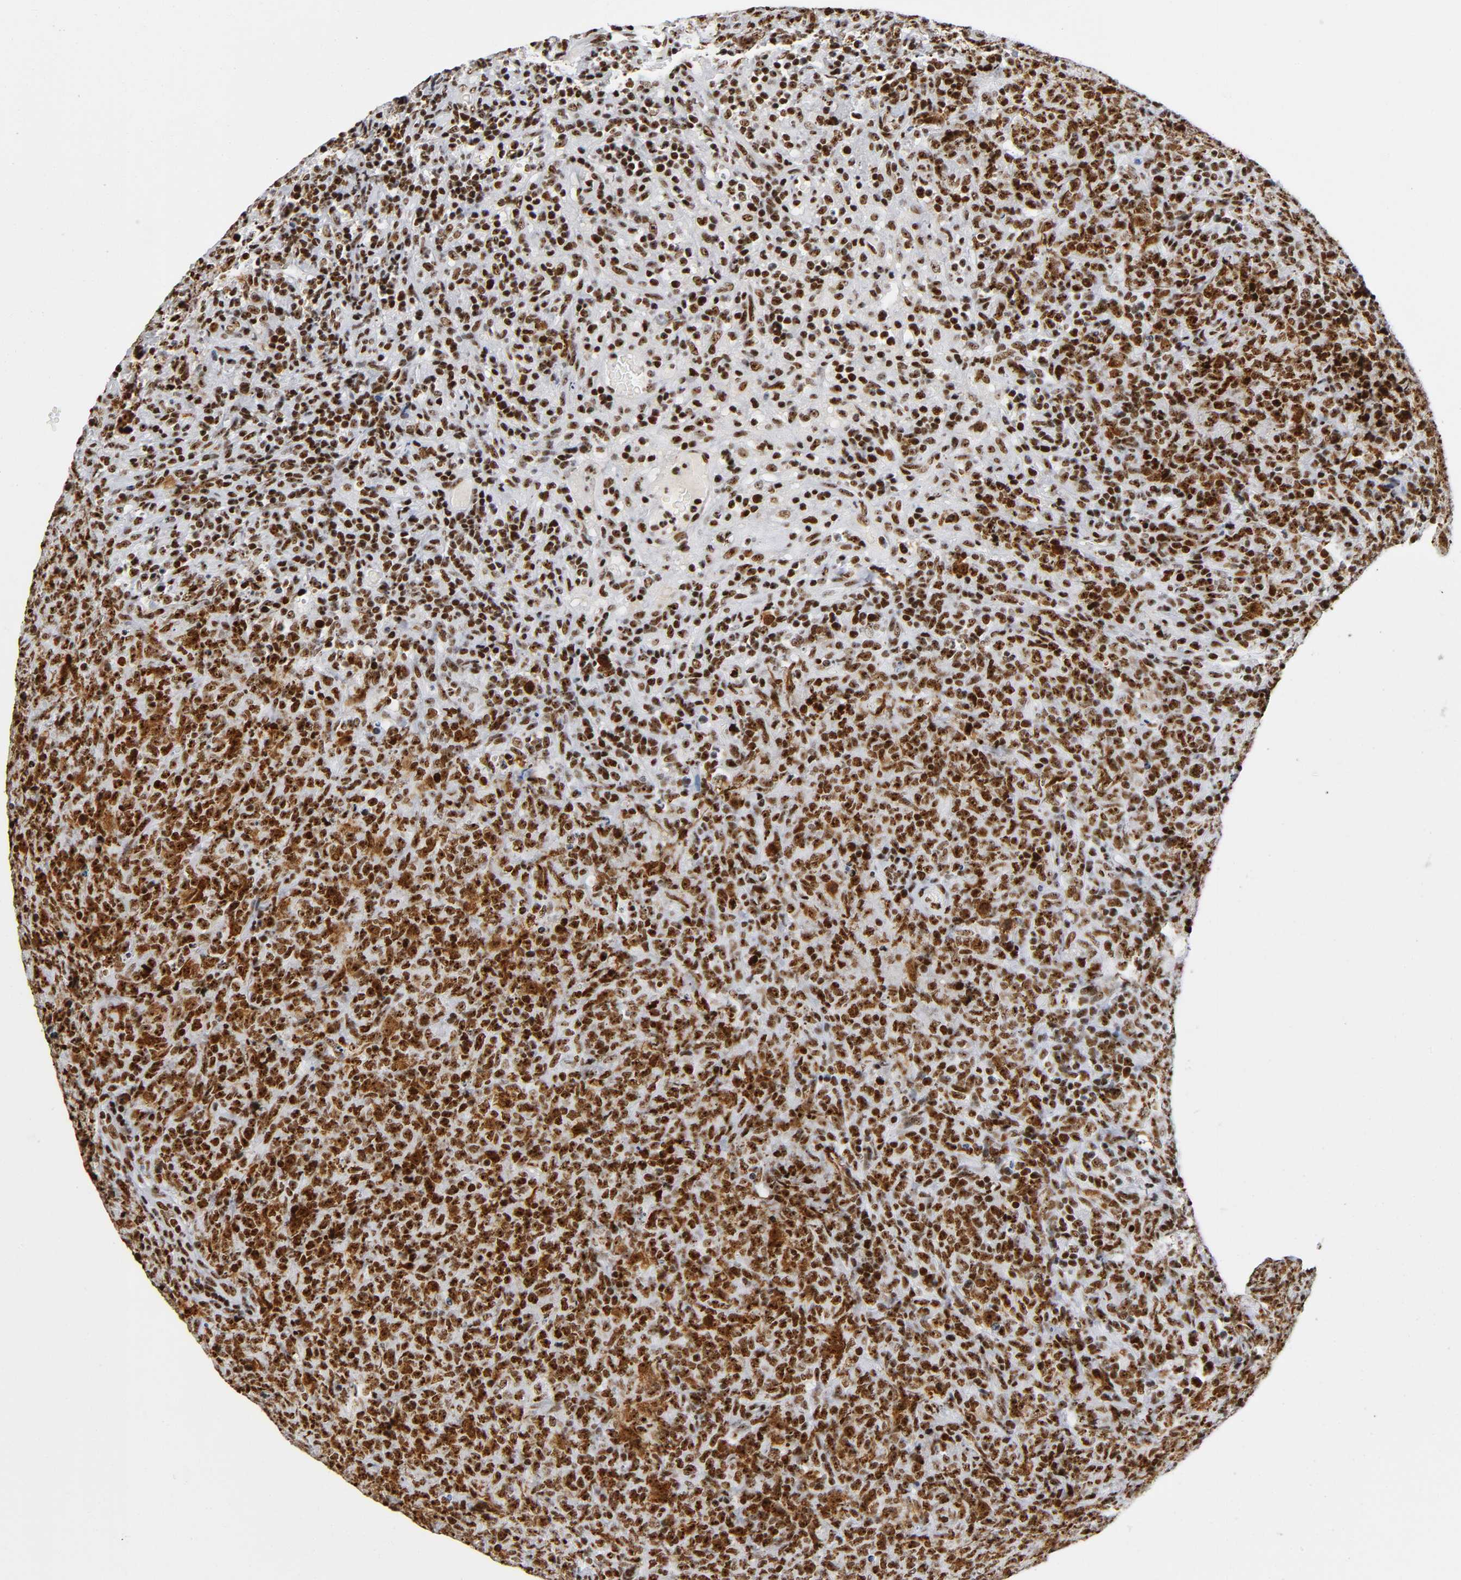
{"staining": {"intensity": "strong", "quantity": ">75%", "location": "nuclear"}, "tissue": "lymphoma", "cell_type": "Tumor cells", "image_type": "cancer", "snomed": [{"axis": "morphology", "description": "Malignant lymphoma, non-Hodgkin's type, High grade"}, {"axis": "topography", "description": "Tonsil"}], "caption": "High-power microscopy captured an immunohistochemistry (IHC) image of malignant lymphoma, non-Hodgkin's type (high-grade), revealing strong nuclear expression in about >75% of tumor cells. (DAB = brown stain, brightfield microscopy at high magnification).", "gene": "UBTF", "patient": {"sex": "female", "age": 36}}